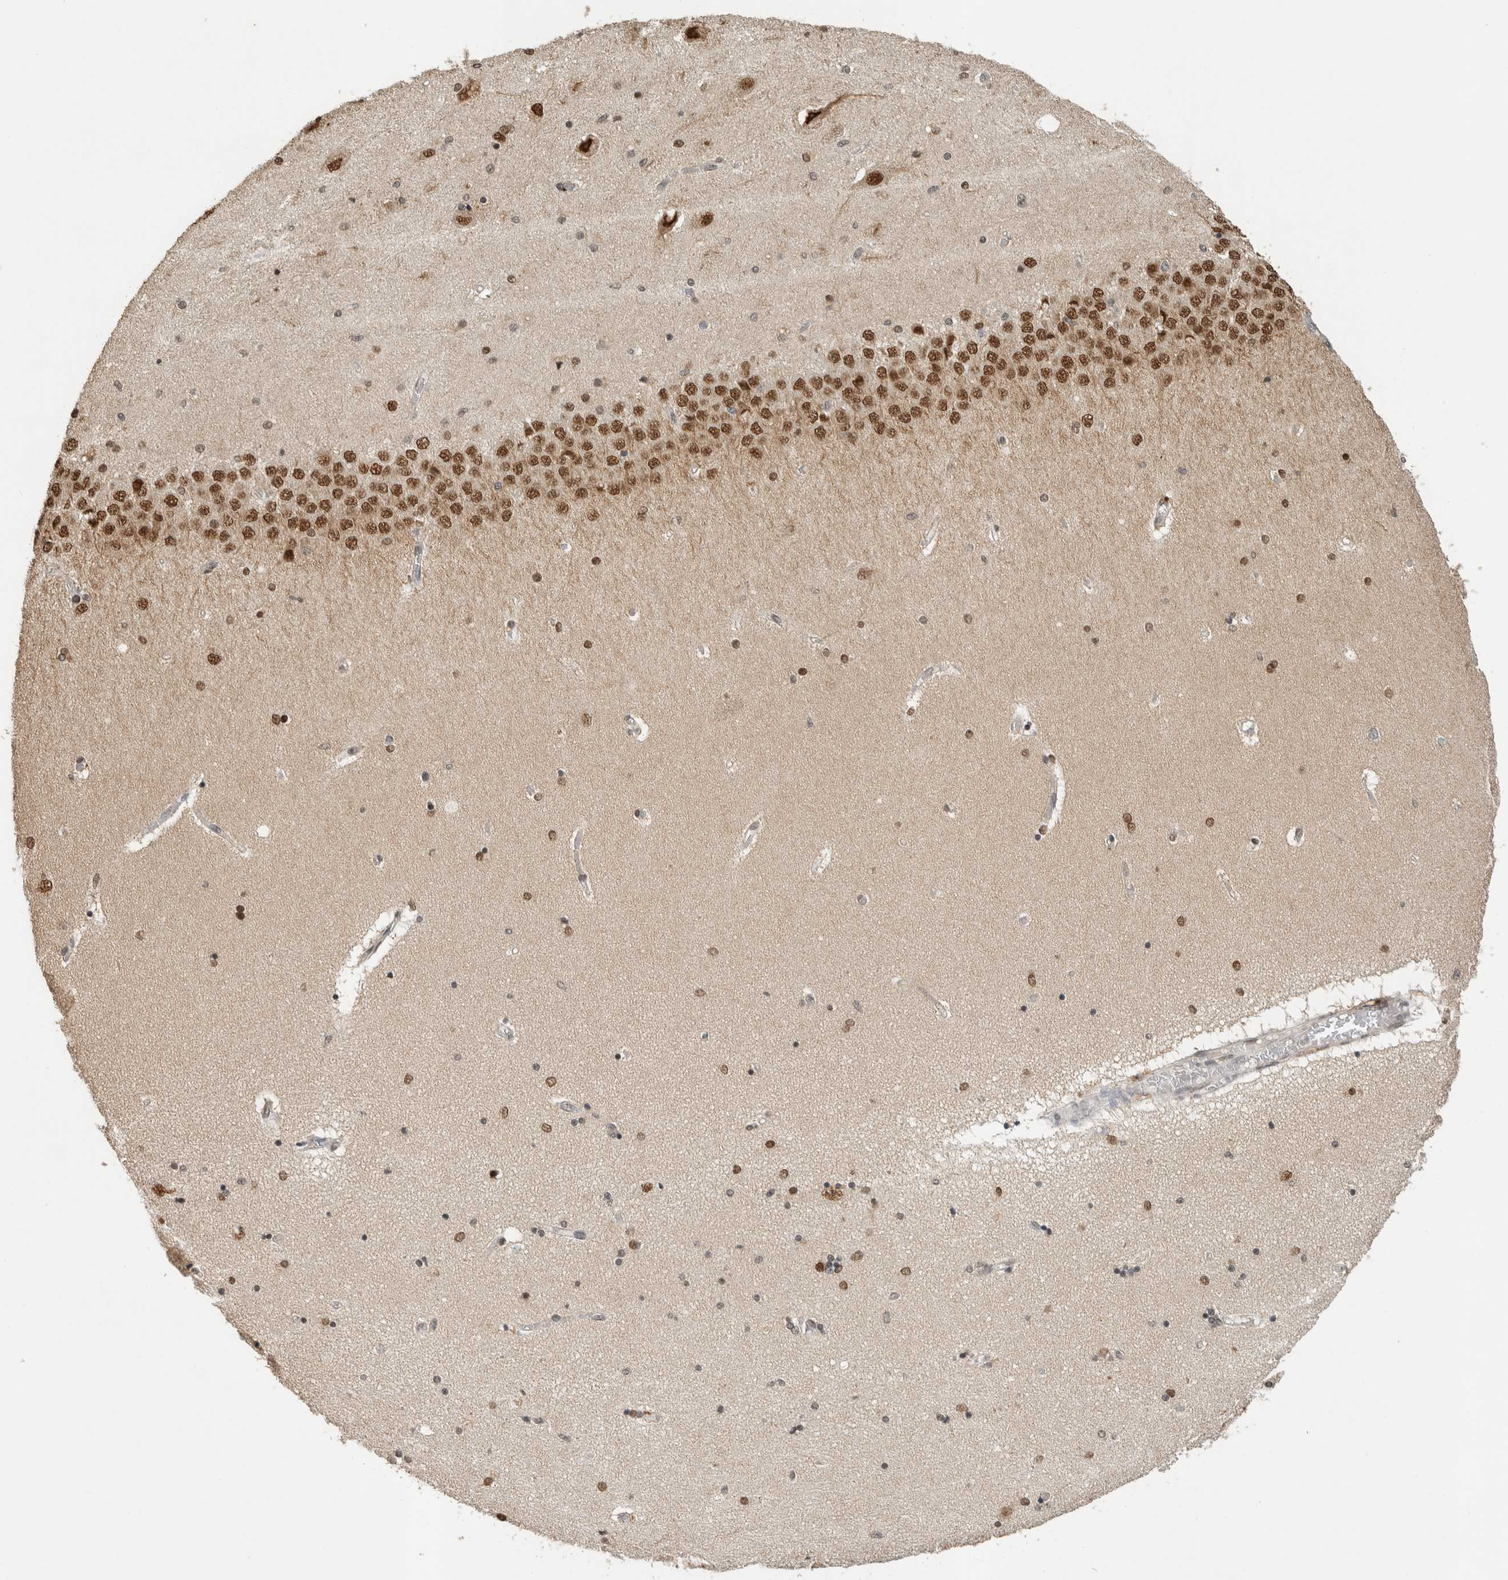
{"staining": {"intensity": "moderate", "quantity": "25%-75%", "location": "nuclear"}, "tissue": "hippocampus", "cell_type": "Glial cells", "image_type": "normal", "snomed": [{"axis": "morphology", "description": "Normal tissue, NOS"}, {"axis": "topography", "description": "Hippocampus"}], "caption": "Immunohistochemical staining of benign hippocampus demonstrates medium levels of moderate nuclear positivity in about 25%-75% of glial cells. (Brightfield microscopy of DAB IHC at high magnification).", "gene": "C1orf21", "patient": {"sex": "female", "age": 54}}